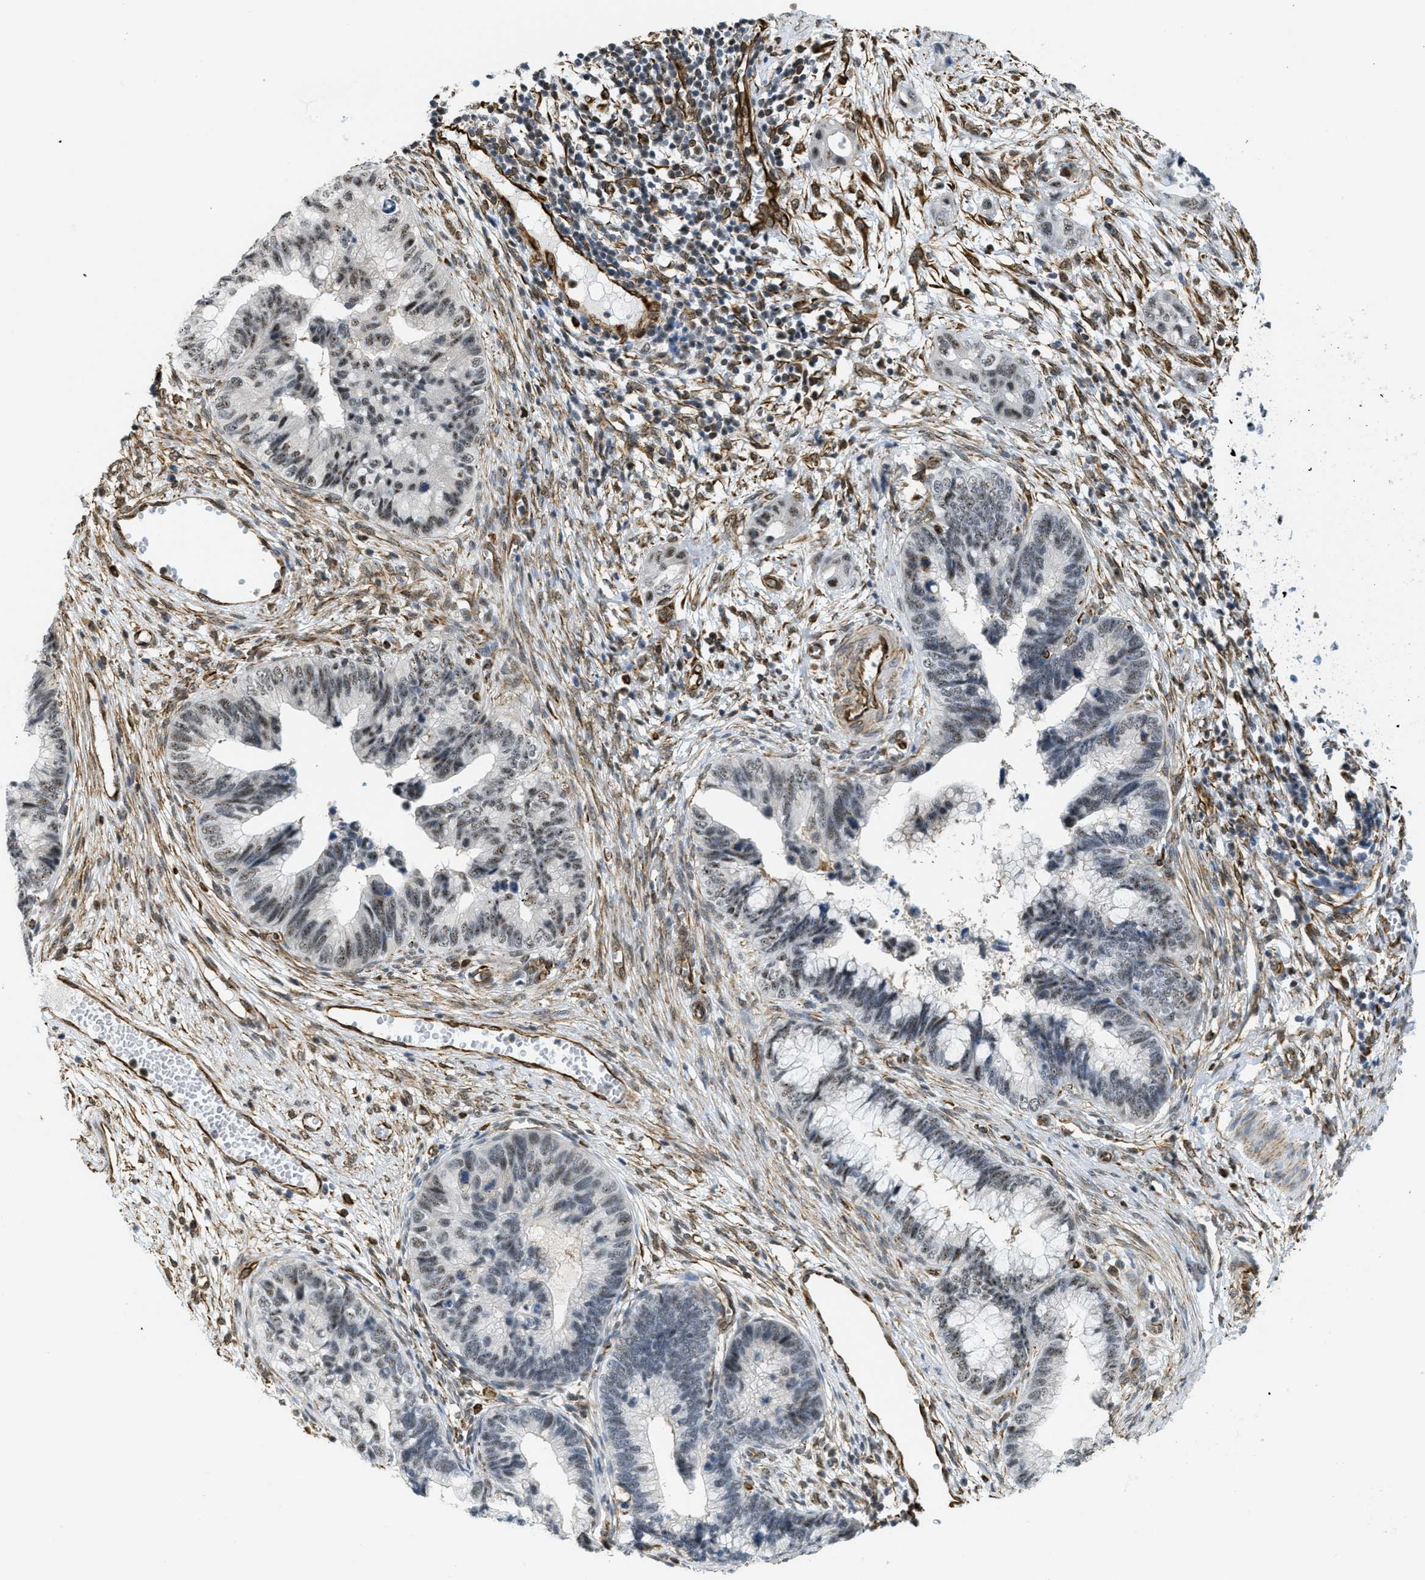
{"staining": {"intensity": "weak", "quantity": "<25%", "location": "nuclear"}, "tissue": "cervical cancer", "cell_type": "Tumor cells", "image_type": "cancer", "snomed": [{"axis": "morphology", "description": "Adenocarcinoma, NOS"}, {"axis": "topography", "description": "Cervix"}], "caption": "Cervical cancer (adenocarcinoma) was stained to show a protein in brown. There is no significant positivity in tumor cells.", "gene": "LRRC8B", "patient": {"sex": "female", "age": 44}}